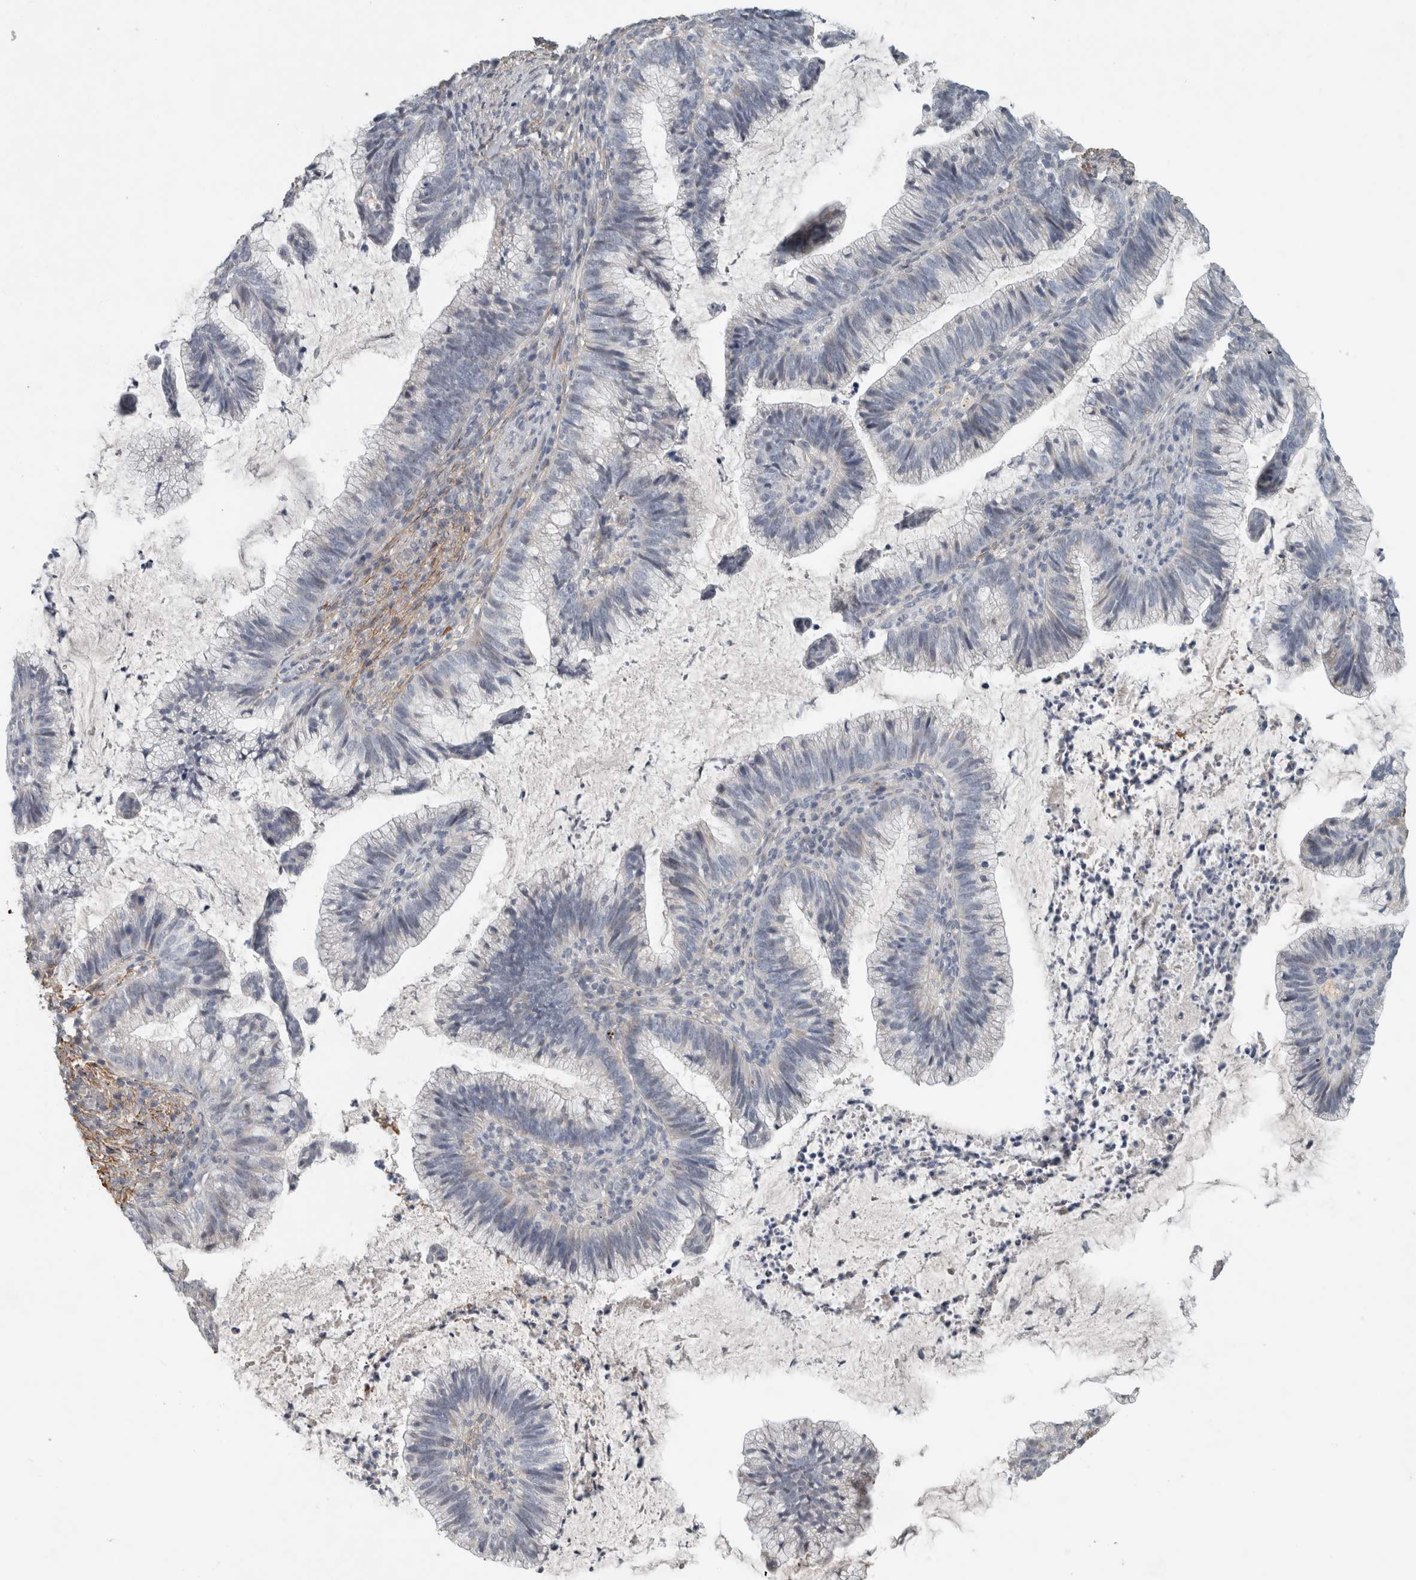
{"staining": {"intensity": "negative", "quantity": "none", "location": "none"}, "tissue": "cervical cancer", "cell_type": "Tumor cells", "image_type": "cancer", "snomed": [{"axis": "morphology", "description": "Adenocarcinoma, NOS"}, {"axis": "topography", "description": "Cervix"}], "caption": "The histopathology image shows no staining of tumor cells in adenocarcinoma (cervical).", "gene": "FN1", "patient": {"sex": "female", "age": 36}}